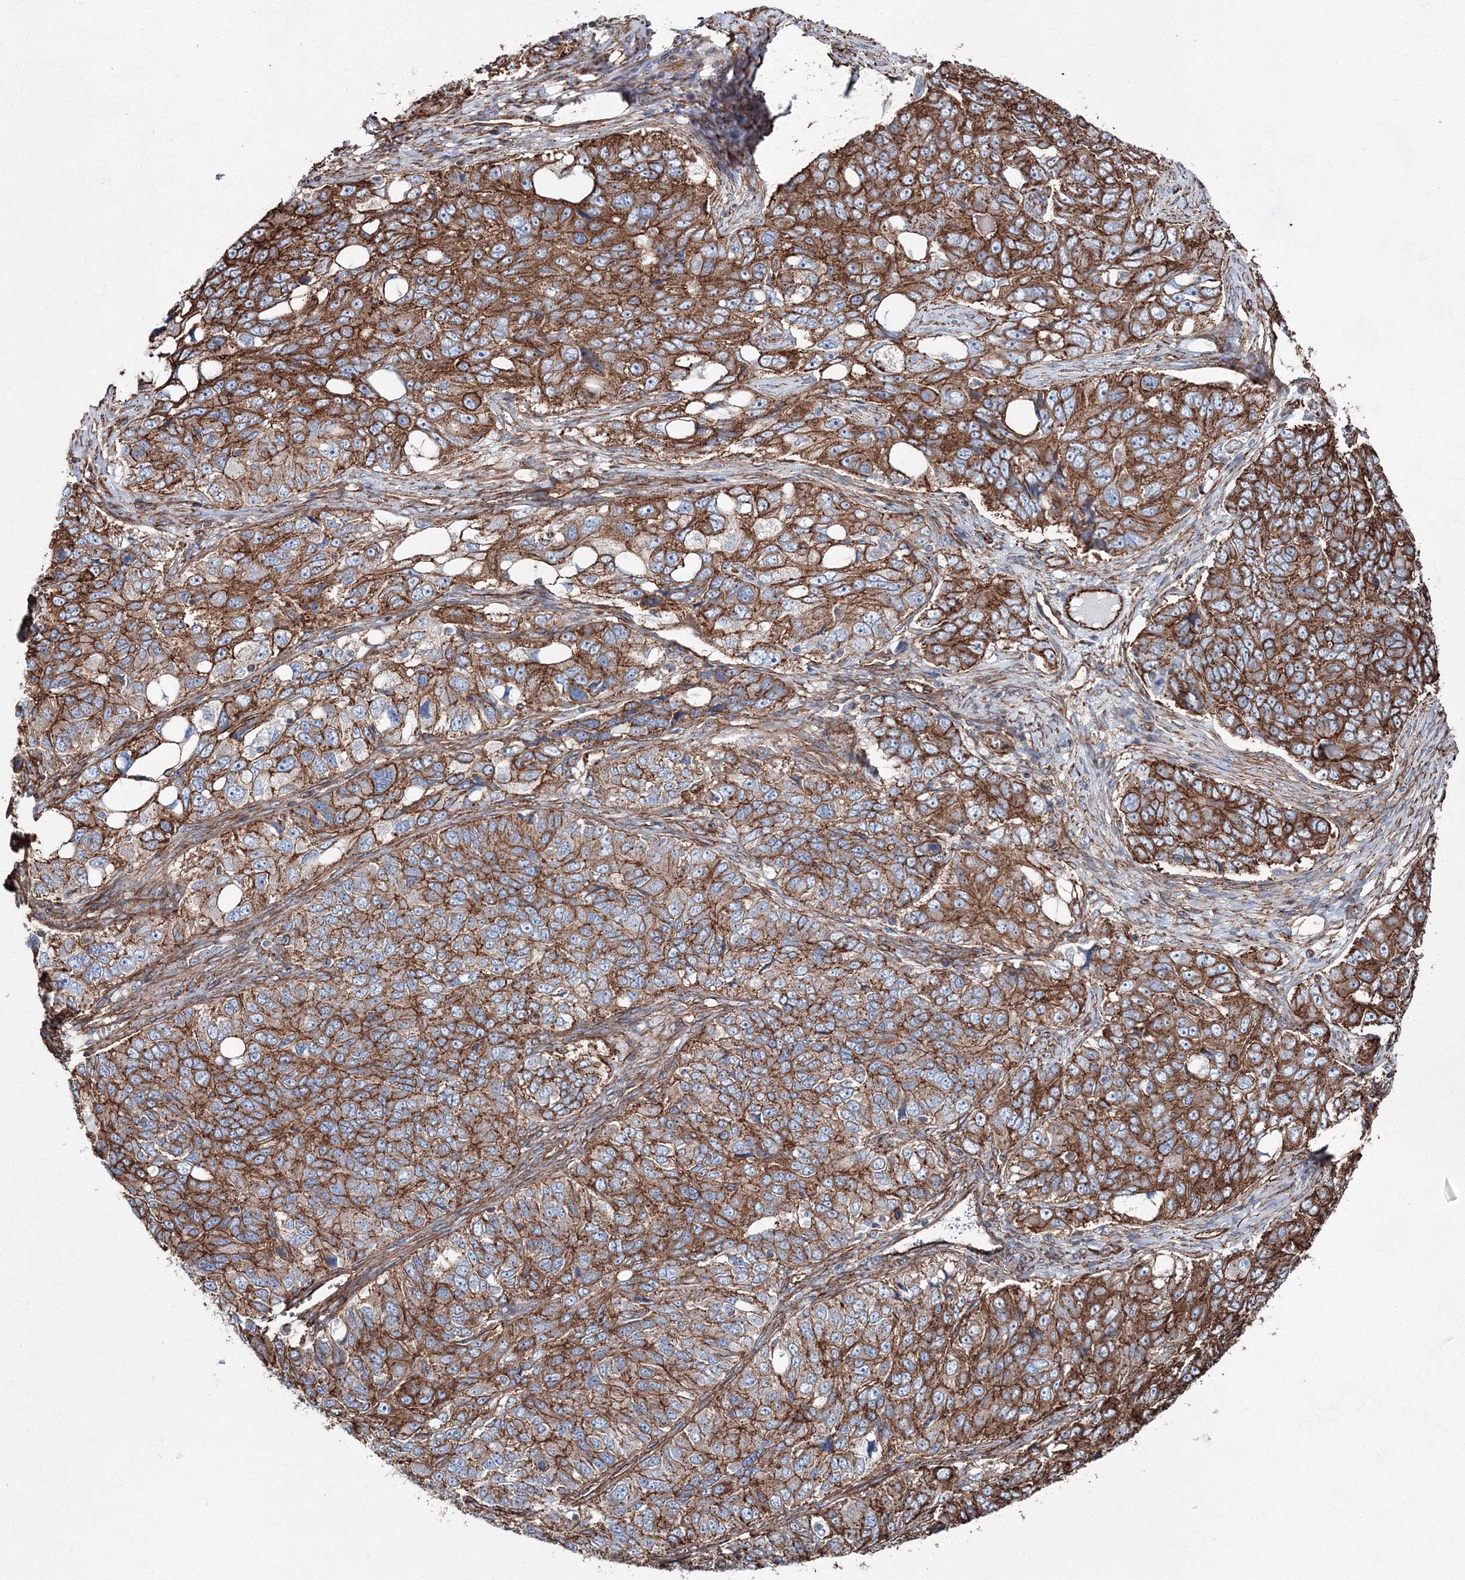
{"staining": {"intensity": "moderate", "quantity": ">75%", "location": "cytoplasmic/membranous"}, "tissue": "ovarian cancer", "cell_type": "Tumor cells", "image_type": "cancer", "snomed": [{"axis": "morphology", "description": "Carcinoma, endometroid"}, {"axis": "topography", "description": "Ovary"}], "caption": "A high-resolution micrograph shows immunohistochemistry staining of ovarian endometroid carcinoma, which shows moderate cytoplasmic/membranous staining in approximately >75% of tumor cells. (Stains: DAB in brown, nuclei in blue, Microscopy: brightfield microscopy at high magnification).", "gene": "ANKRD37", "patient": {"sex": "female", "age": 51}}